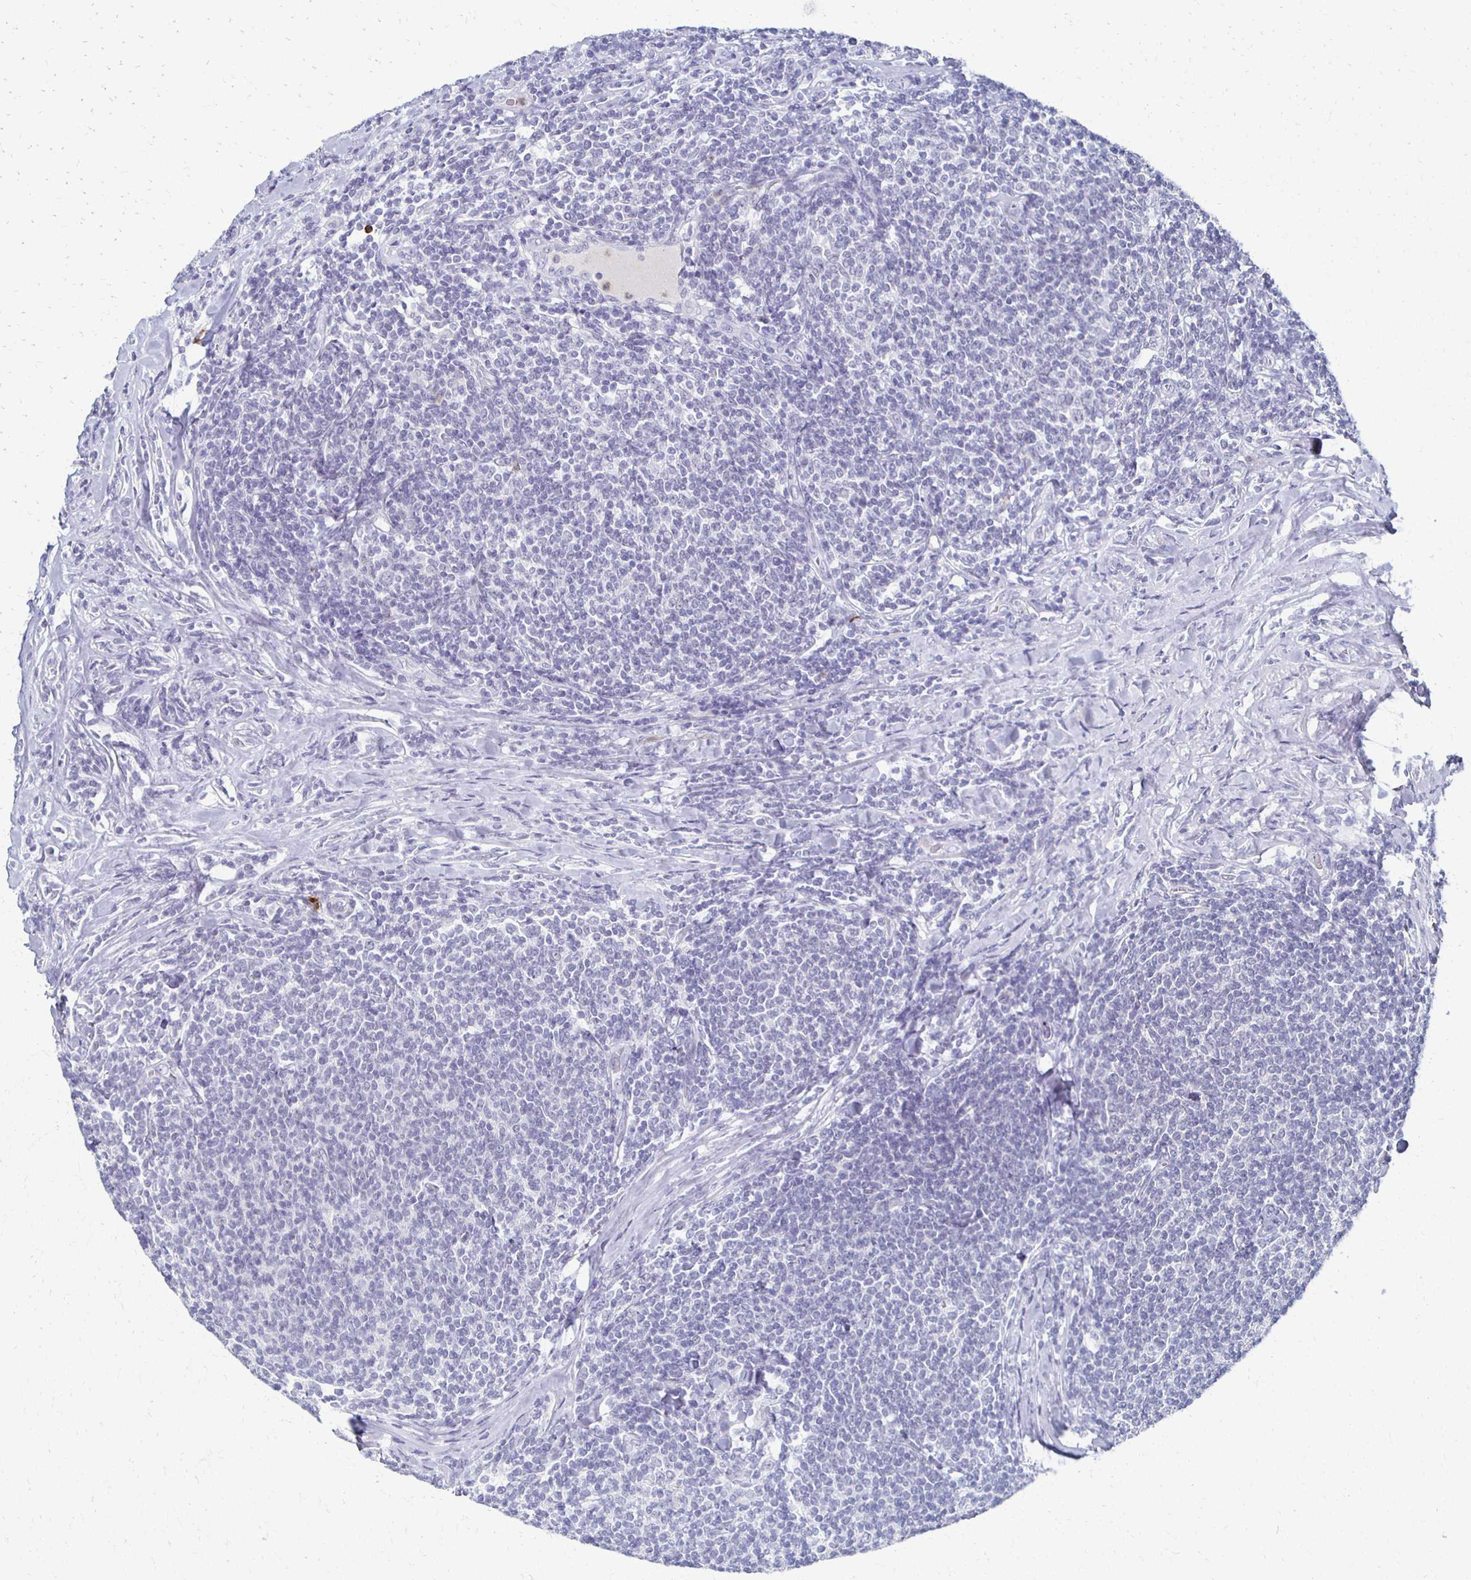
{"staining": {"intensity": "negative", "quantity": "none", "location": "none"}, "tissue": "lymphoma", "cell_type": "Tumor cells", "image_type": "cancer", "snomed": [{"axis": "morphology", "description": "Malignant lymphoma, non-Hodgkin's type, Low grade"}, {"axis": "topography", "description": "Lymph node"}], "caption": "Protein analysis of malignant lymphoma, non-Hodgkin's type (low-grade) shows no significant staining in tumor cells.", "gene": "CXCR2", "patient": {"sex": "male", "age": 52}}